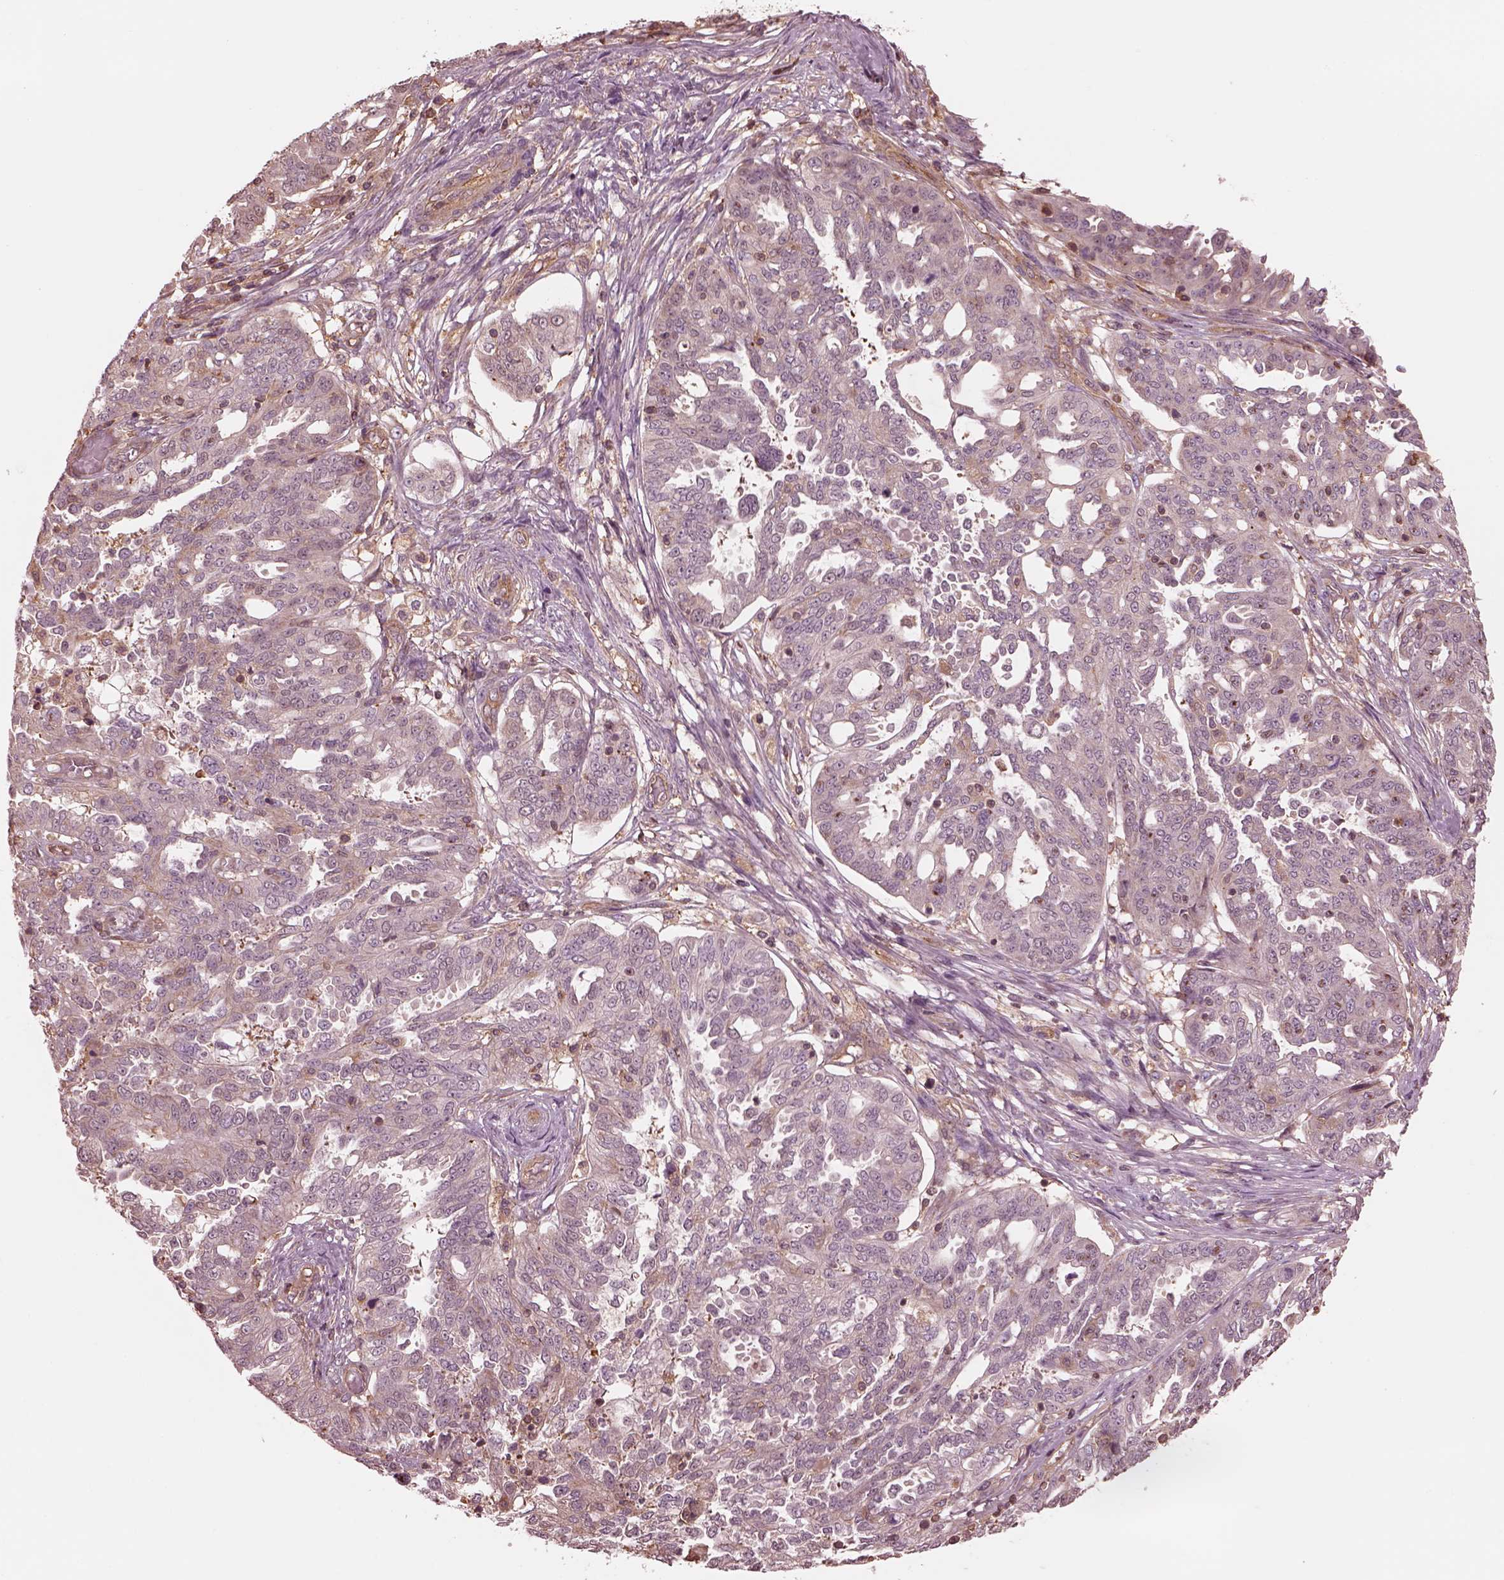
{"staining": {"intensity": "weak", "quantity": "<25%", "location": "cytoplasmic/membranous"}, "tissue": "ovarian cancer", "cell_type": "Tumor cells", "image_type": "cancer", "snomed": [{"axis": "morphology", "description": "Cystadenocarcinoma, serous, NOS"}, {"axis": "topography", "description": "Ovary"}], "caption": "A histopathology image of ovarian cancer (serous cystadenocarcinoma) stained for a protein displays no brown staining in tumor cells.", "gene": "STK33", "patient": {"sex": "female", "age": 67}}